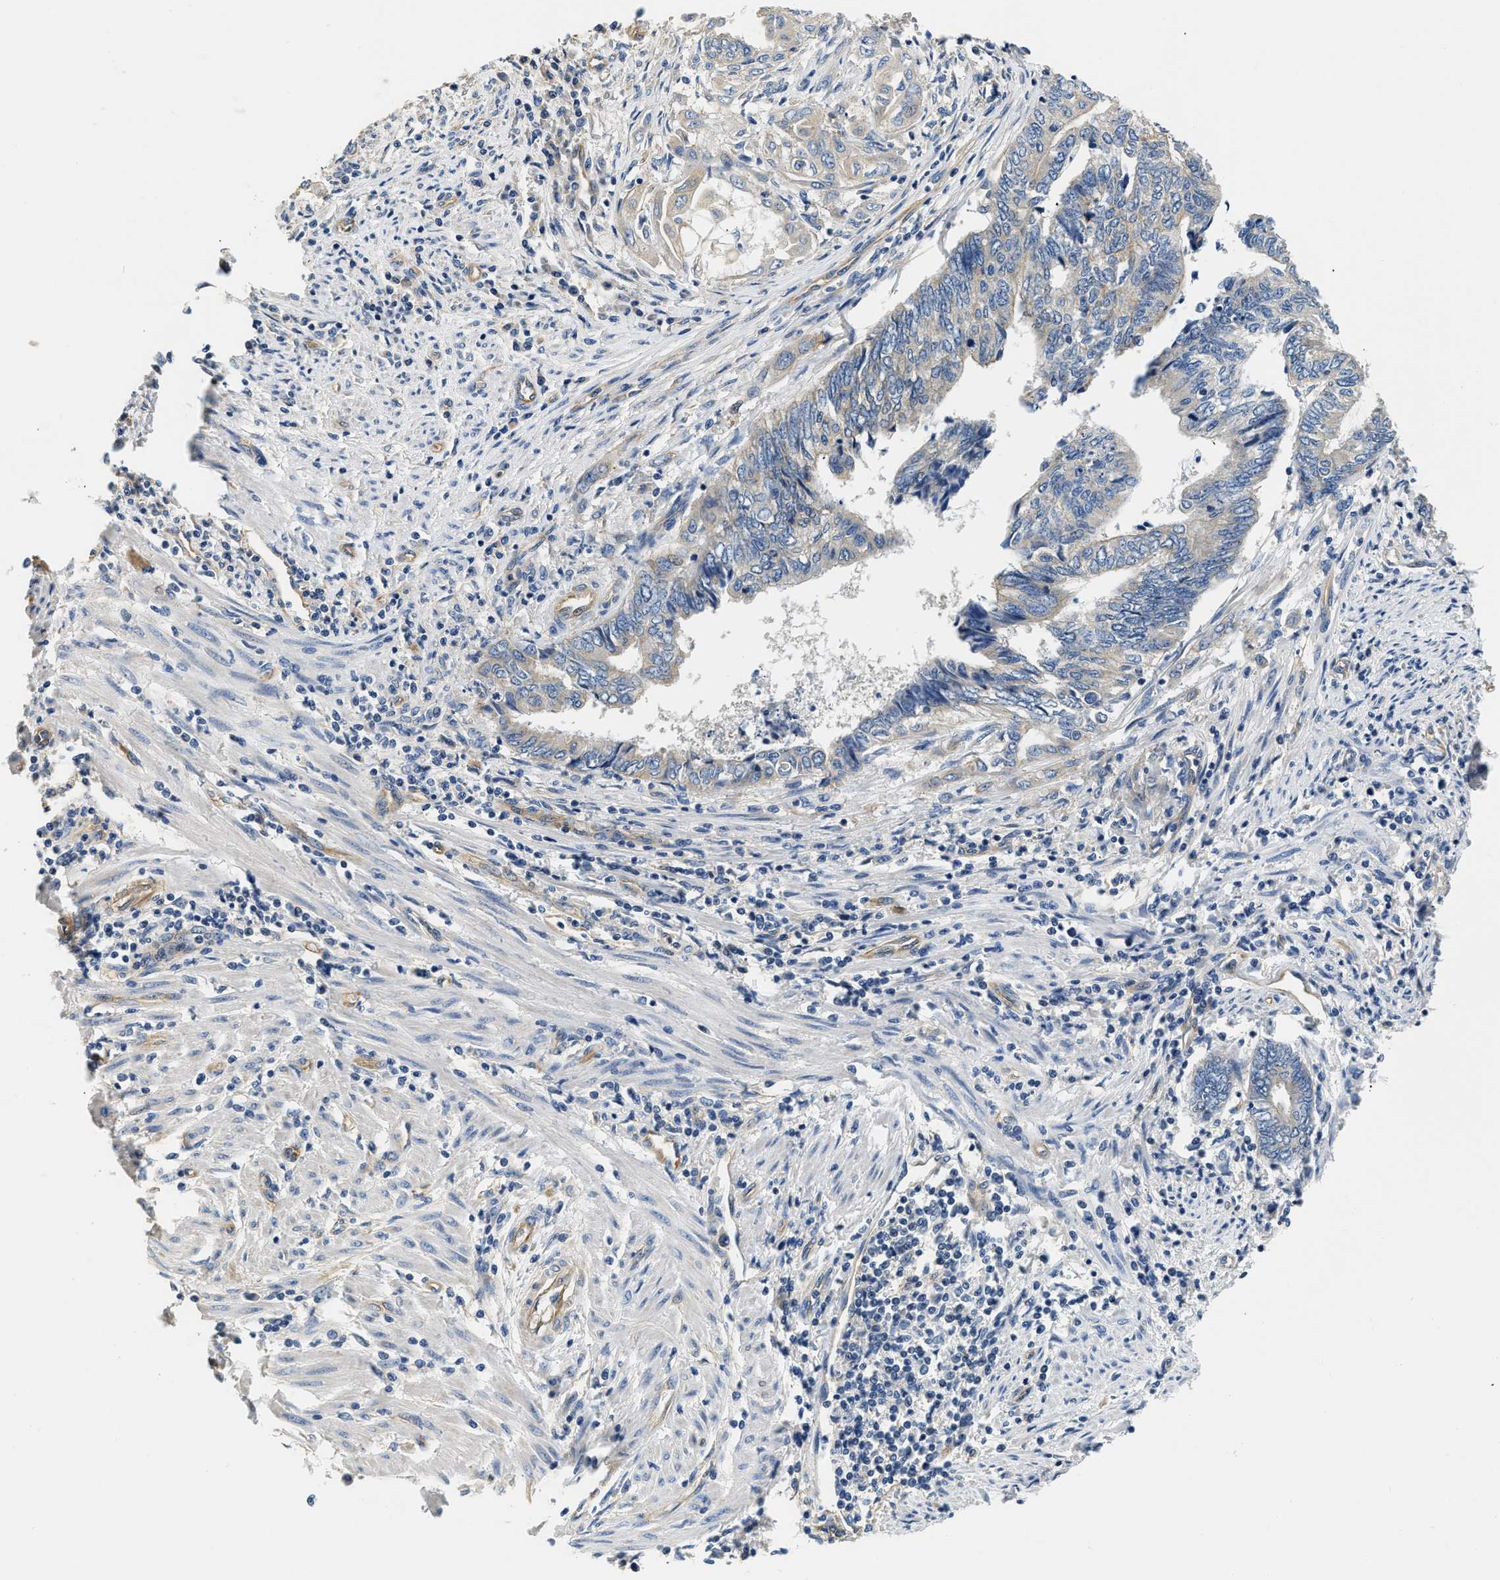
{"staining": {"intensity": "negative", "quantity": "none", "location": "none"}, "tissue": "endometrial cancer", "cell_type": "Tumor cells", "image_type": "cancer", "snomed": [{"axis": "morphology", "description": "Adenocarcinoma, NOS"}, {"axis": "topography", "description": "Uterus"}, {"axis": "topography", "description": "Endometrium"}], "caption": "Immunohistochemistry histopathology image of human endometrial cancer stained for a protein (brown), which shows no expression in tumor cells.", "gene": "CSDE1", "patient": {"sex": "female", "age": 70}}